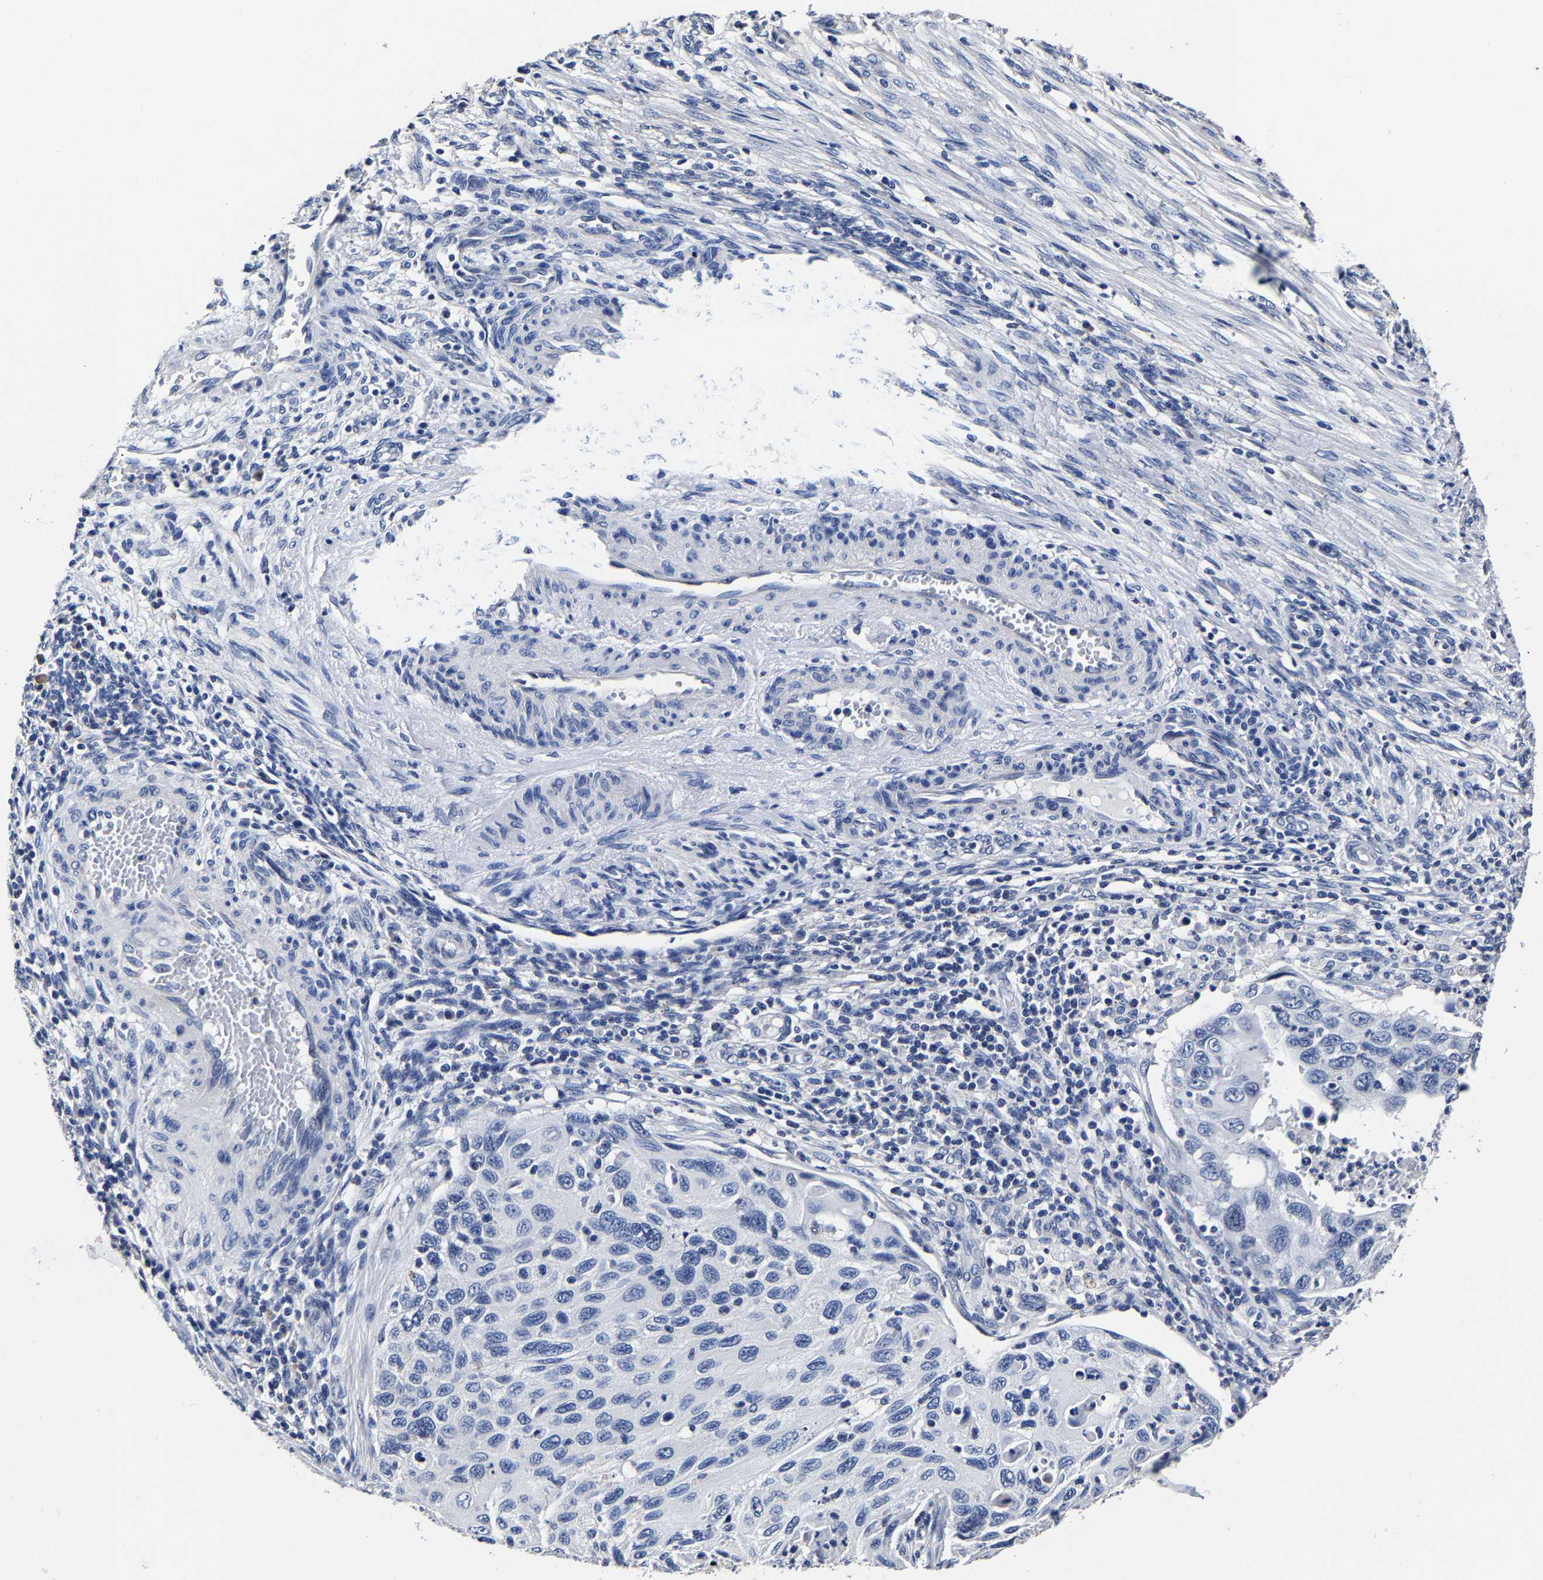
{"staining": {"intensity": "negative", "quantity": "none", "location": "none"}, "tissue": "cervical cancer", "cell_type": "Tumor cells", "image_type": "cancer", "snomed": [{"axis": "morphology", "description": "Squamous cell carcinoma, NOS"}, {"axis": "topography", "description": "Cervix"}], "caption": "Cervical squamous cell carcinoma was stained to show a protein in brown. There is no significant positivity in tumor cells. The staining was performed using DAB (3,3'-diaminobenzidine) to visualize the protein expression in brown, while the nuclei were stained in blue with hematoxylin (Magnification: 20x).", "gene": "AKAP4", "patient": {"sex": "female", "age": 70}}